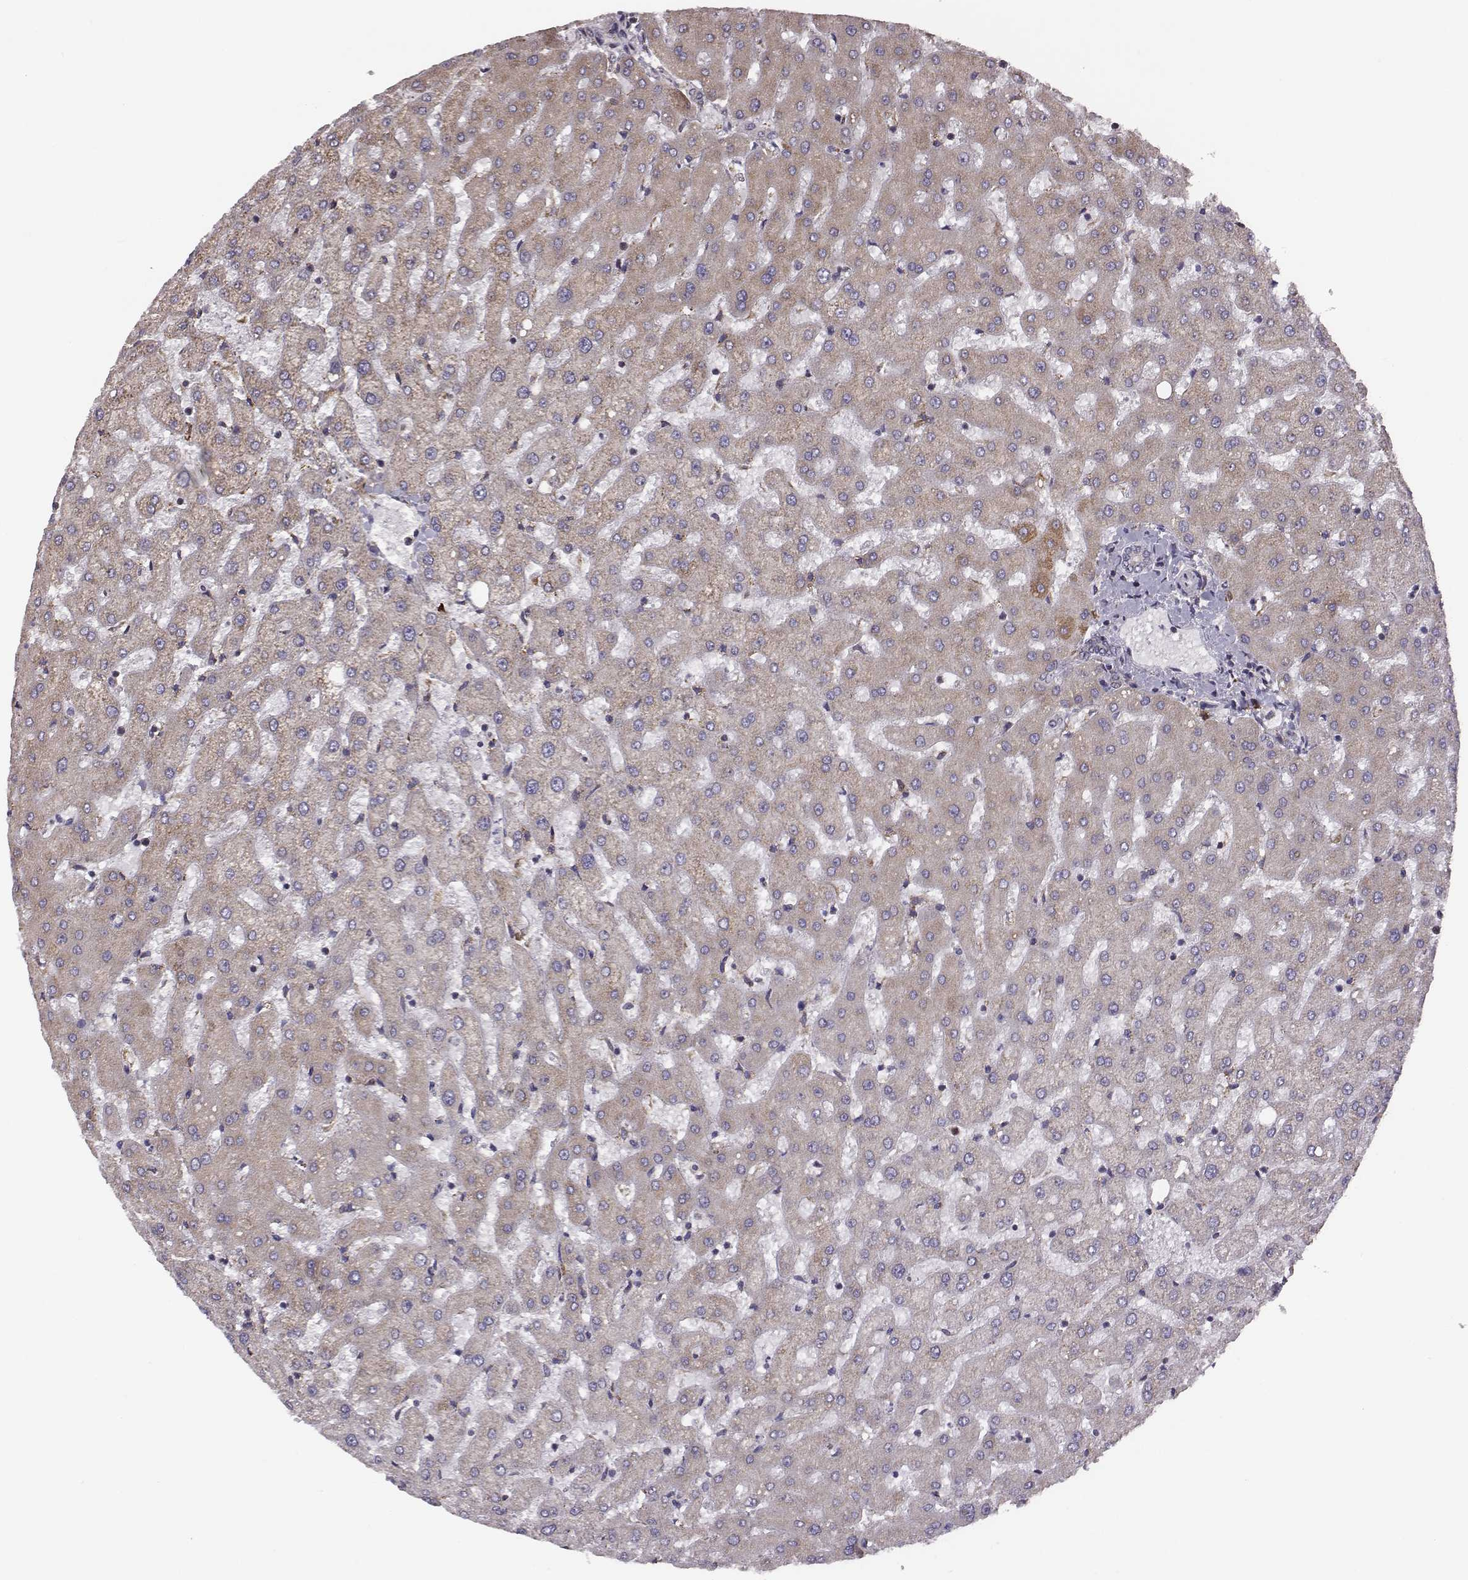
{"staining": {"intensity": "negative", "quantity": "none", "location": "none"}, "tissue": "liver", "cell_type": "Cholangiocytes", "image_type": "normal", "snomed": [{"axis": "morphology", "description": "Normal tissue, NOS"}, {"axis": "topography", "description": "Liver"}], "caption": "Cholangiocytes are negative for protein expression in normal human liver.", "gene": "SELENOI", "patient": {"sex": "female", "age": 50}}